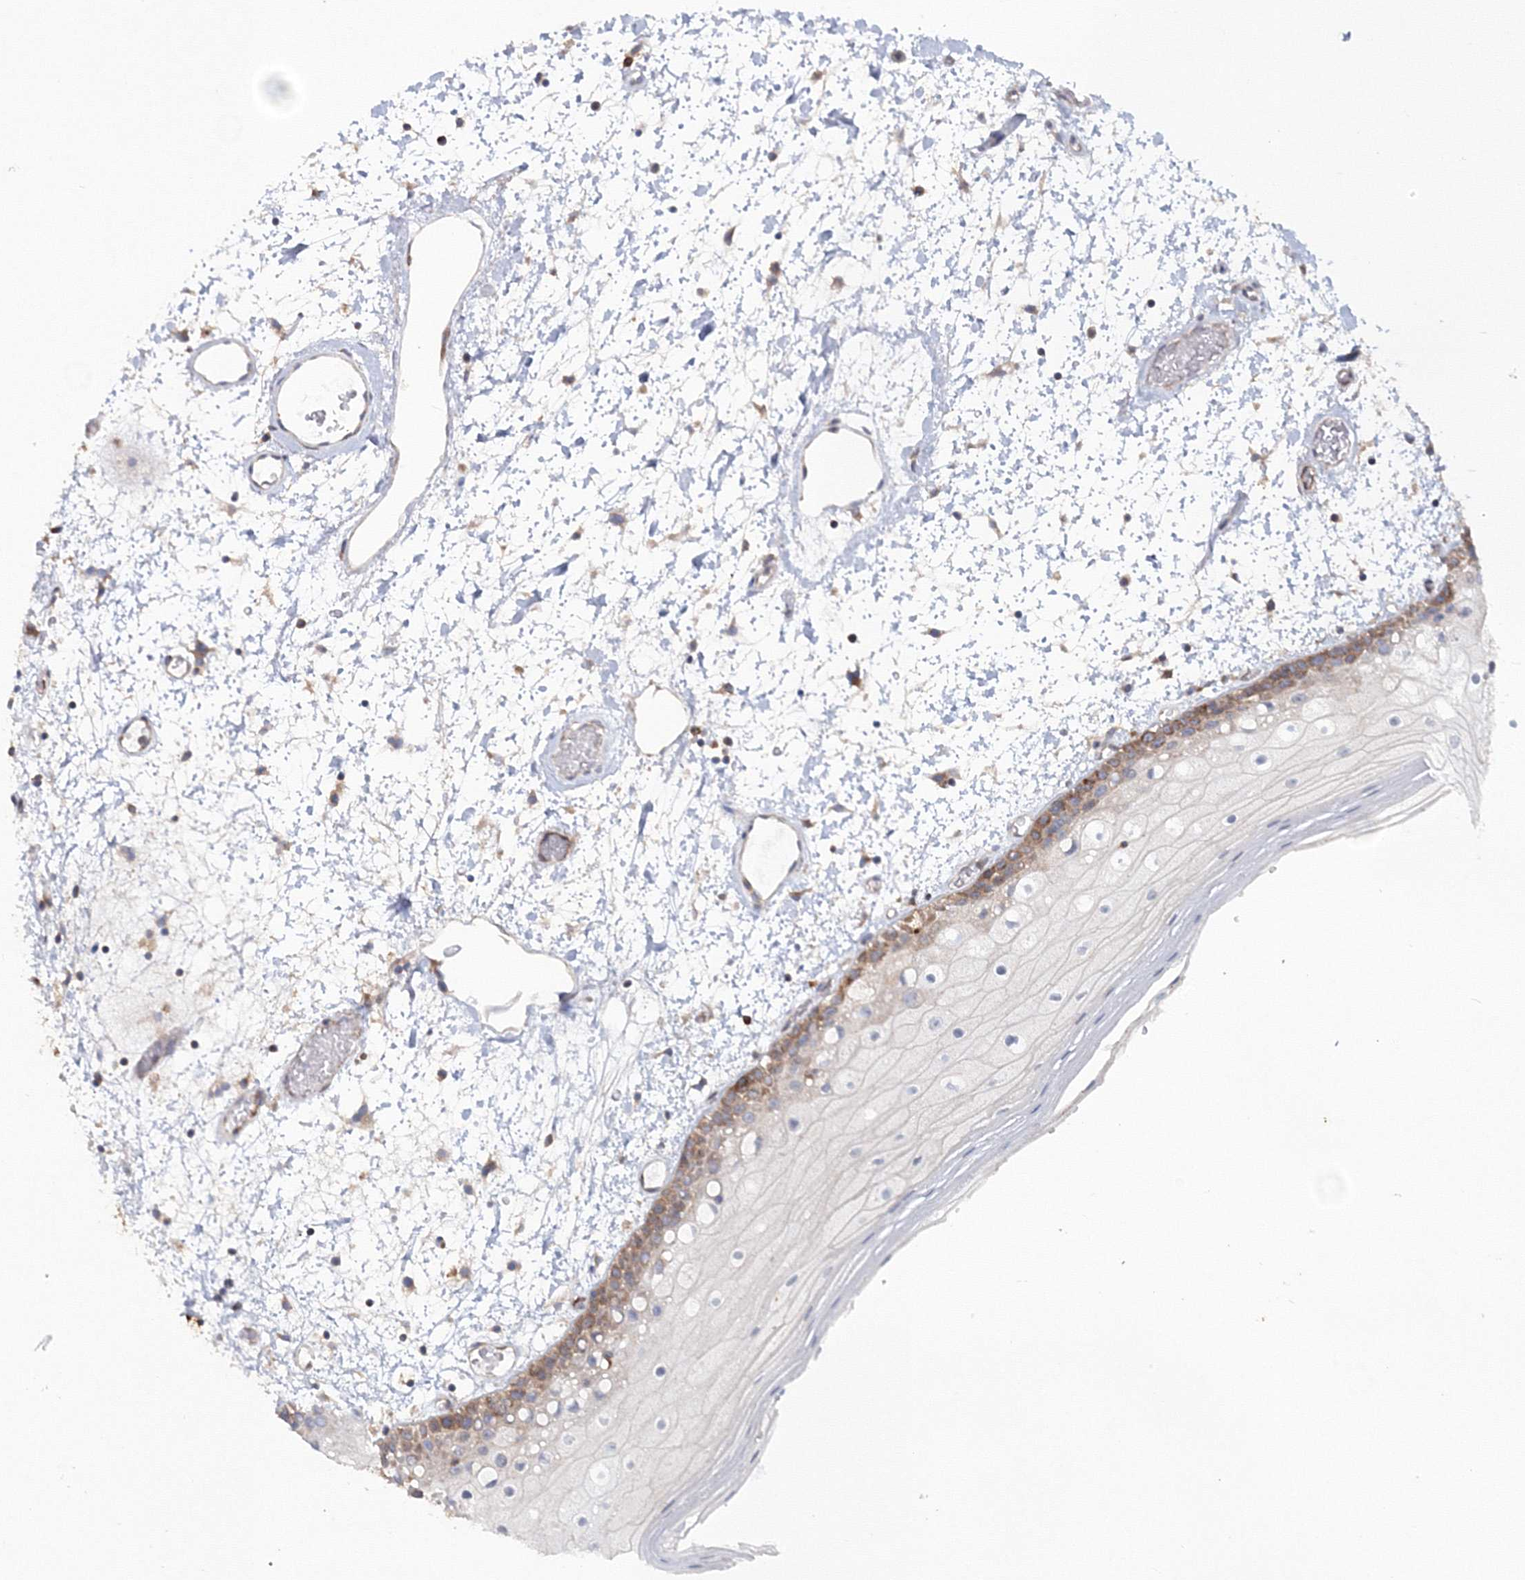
{"staining": {"intensity": "moderate", "quantity": "25%-75%", "location": "cytoplasmic/membranous"}, "tissue": "oral mucosa", "cell_type": "Squamous epithelial cells", "image_type": "normal", "snomed": [{"axis": "morphology", "description": "Normal tissue, NOS"}, {"axis": "topography", "description": "Oral tissue"}], "caption": "DAB immunohistochemical staining of benign oral mucosa displays moderate cytoplasmic/membranous protein staining in approximately 25%-75% of squamous epithelial cells.", "gene": "GGA2", "patient": {"sex": "male", "age": 52}}